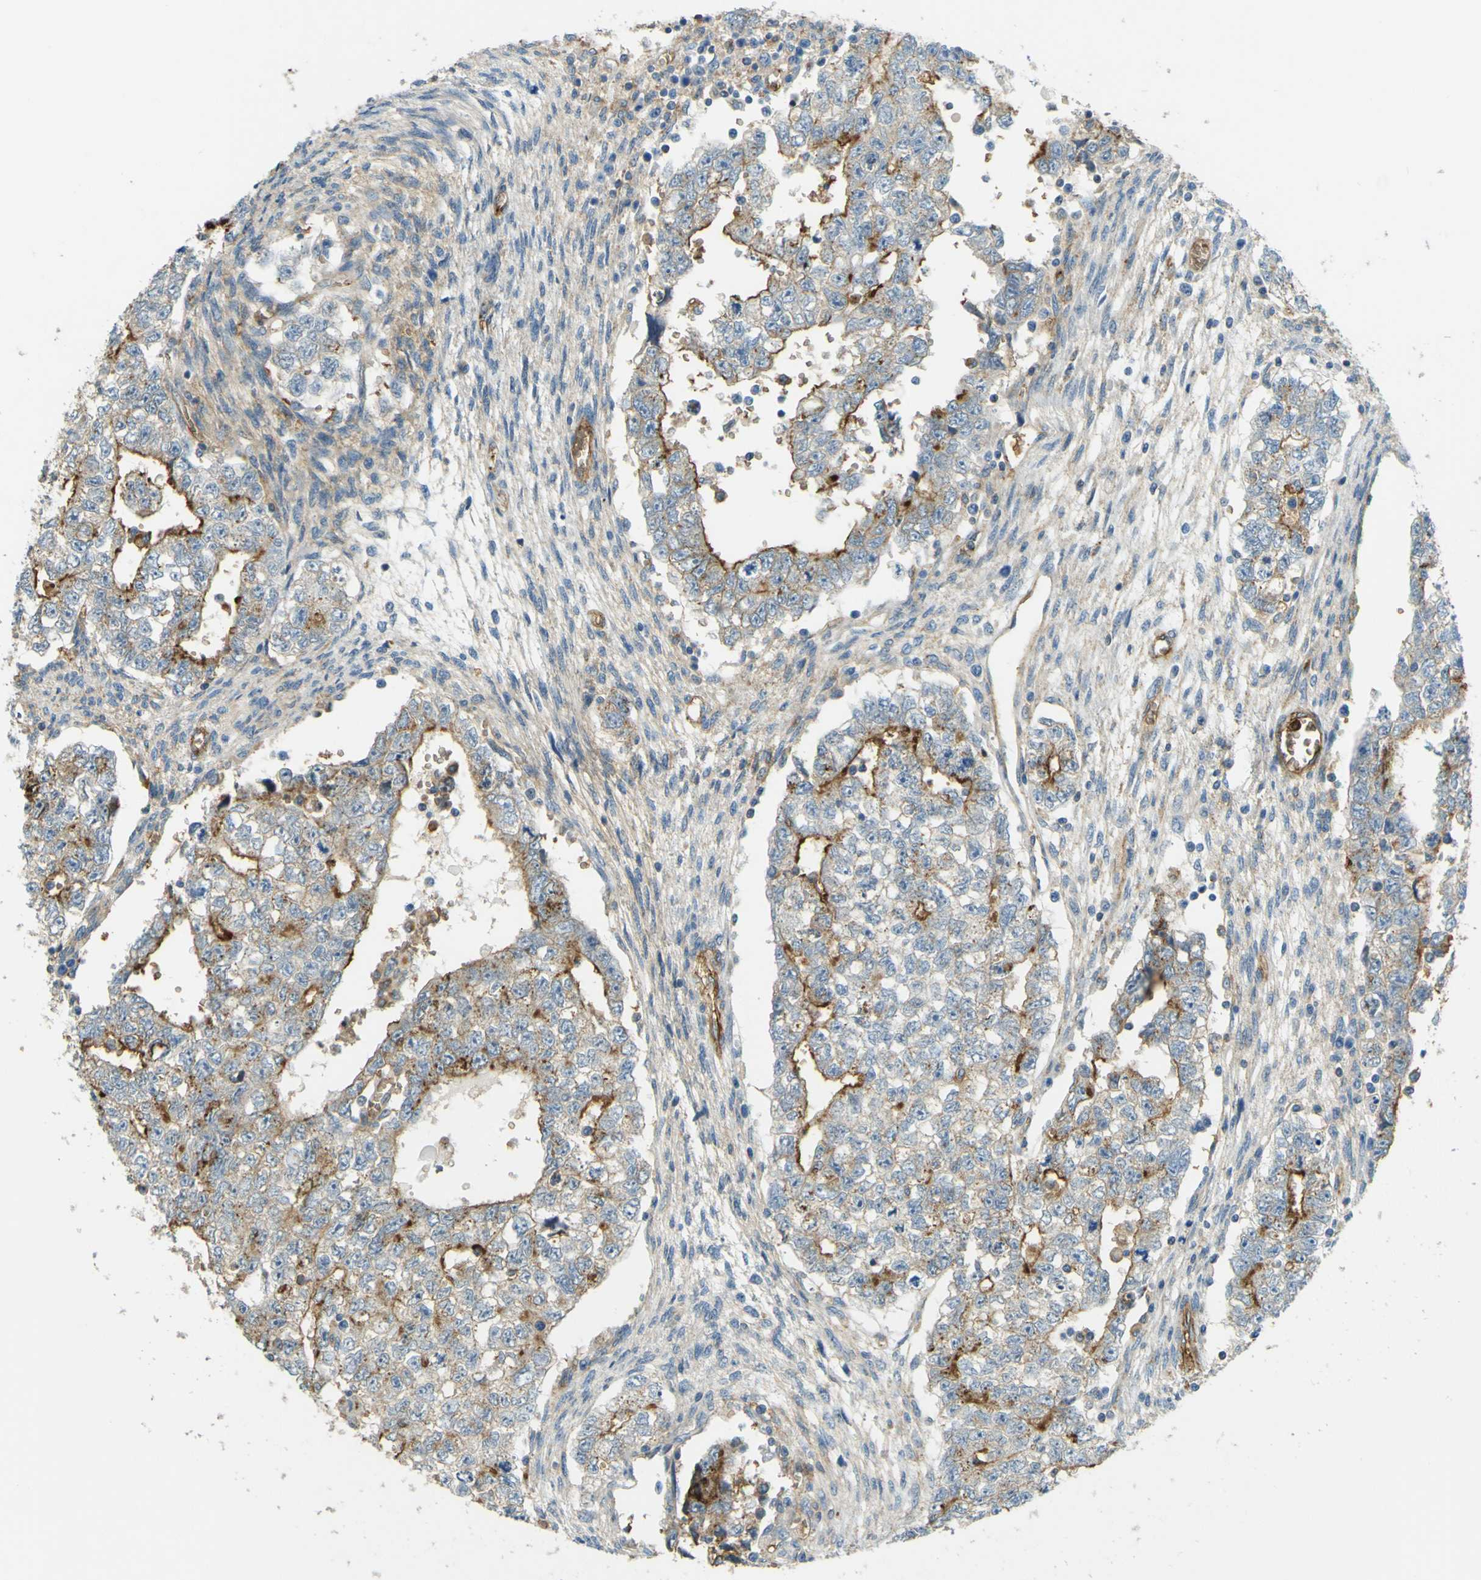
{"staining": {"intensity": "moderate", "quantity": "<25%", "location": "cytoplasmic/membranous"}, "tissue": "testis cancer", "cell_type": "Tumor cells", "image_type": "cancer", "snomed": [{"axis": "morphology", "description": "Seminoma, NOS"}, {"axis": "morphology", "description": "Carcinoma, Embryonal, NOS"}, {"axis": "topography", "description": "Testis"}], "caption": "Immunohistochemical staining of human testis cancer (embryonal carcinoma) shows low levels of moderate cytoplasmic/membranous positivity in approximately <25% of tumor cells.", "gene": "PLXDC1", "patient": {"sex": "male", "age": 38}}